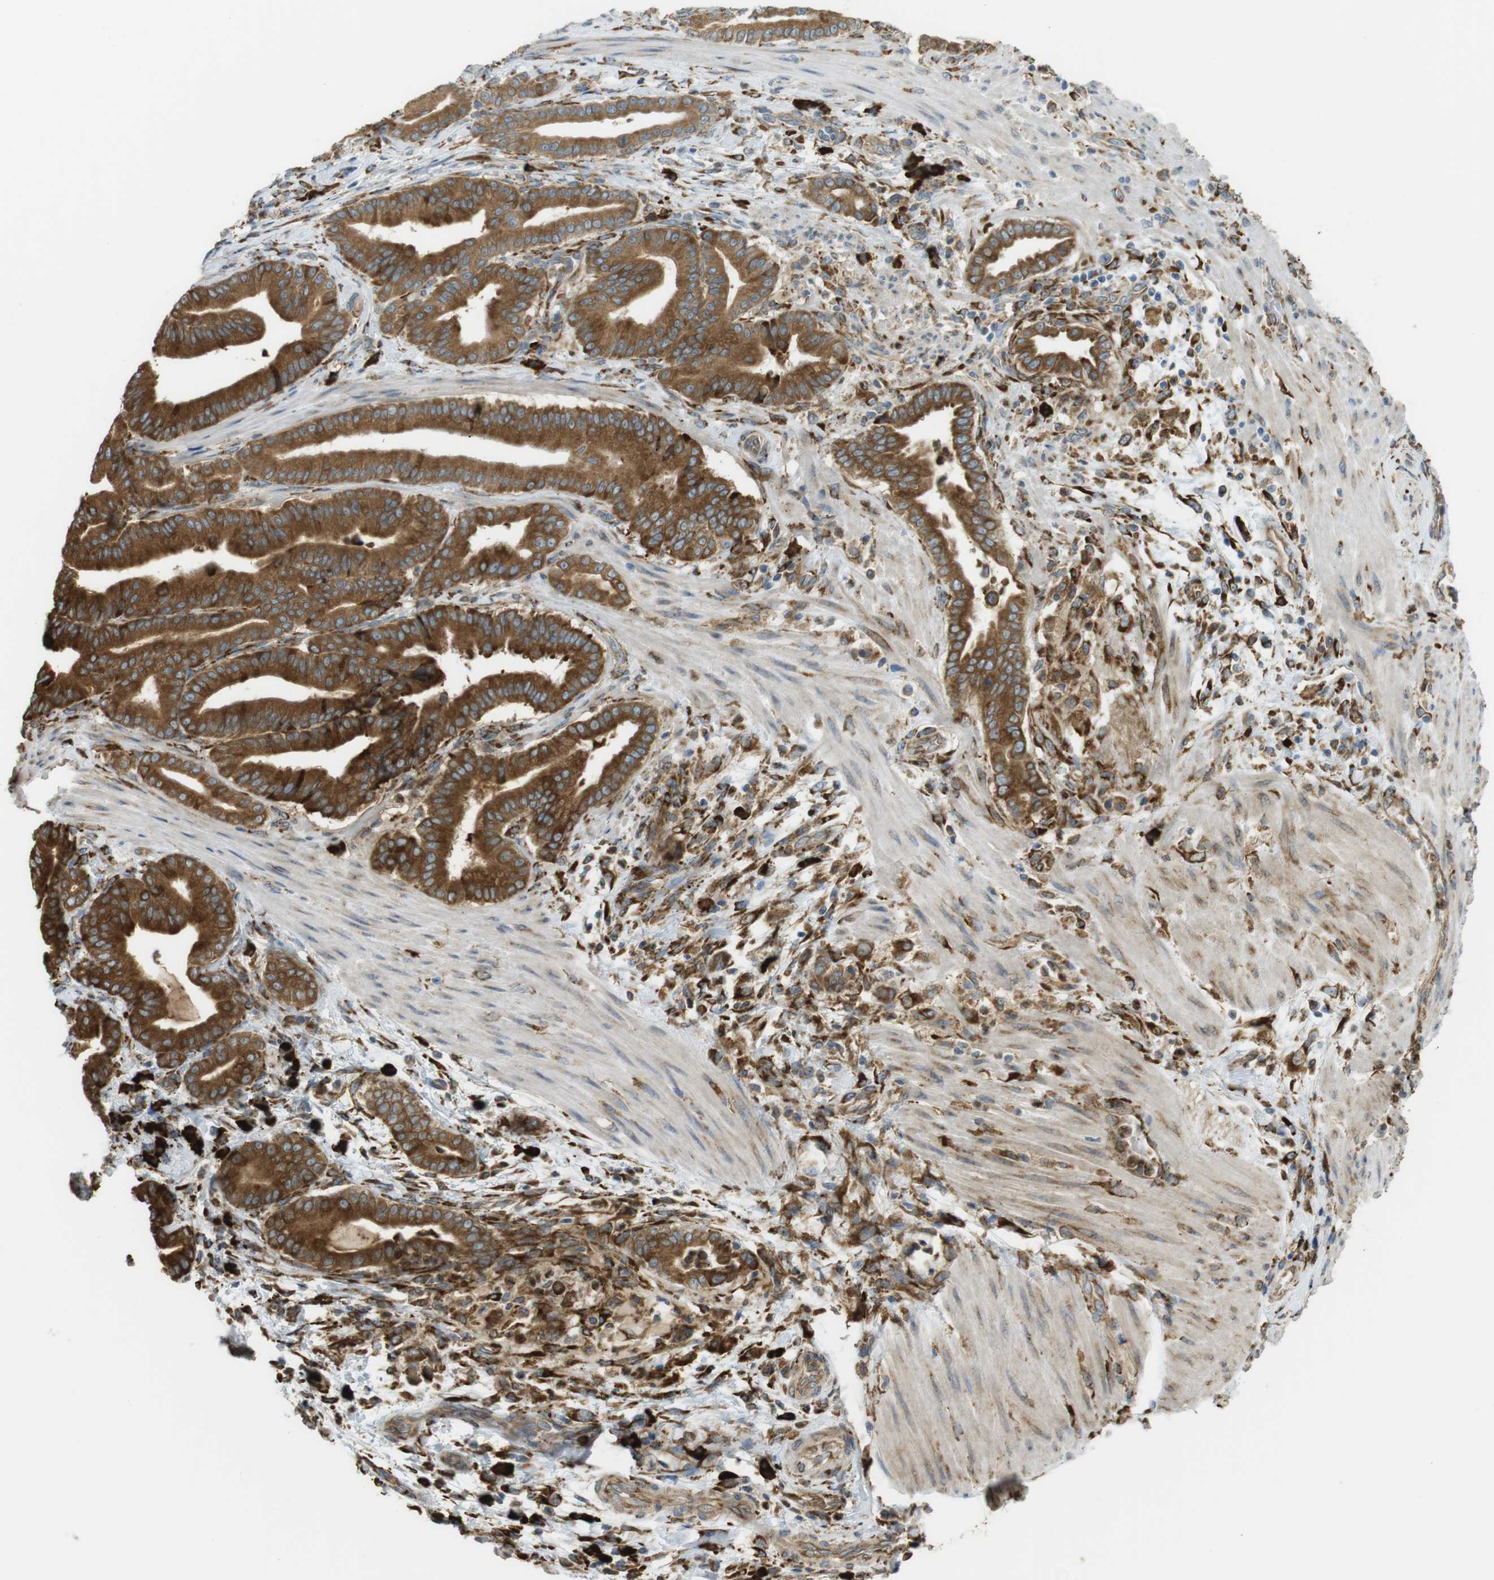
{"staining": {"intensity": "moderate", "quantity": ">75%", "location": "cytoplasmic/membranous"}, "tissue": "pancreatic cancer", "cell_type": "Tumor cells", "image_type": "cancer", "snomed": [{"axis": "morphology", "description": "Normal tissue, NOS"}, {"axis": "morphology", "description": "Adenocarcinoma, NOS"}, {"axis": "topography", "description": "Pancreas"}], "caption": "Immunohistochemistry (IHC) photomicrograph of pancreatic adenocarcinoma stained for a protein (brown), which reveals medium levels of moderate cytoplasmic/membranous expression in about >75% of tumor cells.", "gene": "MBOAT2", "patient": {"sex": "male", "age": 63}}